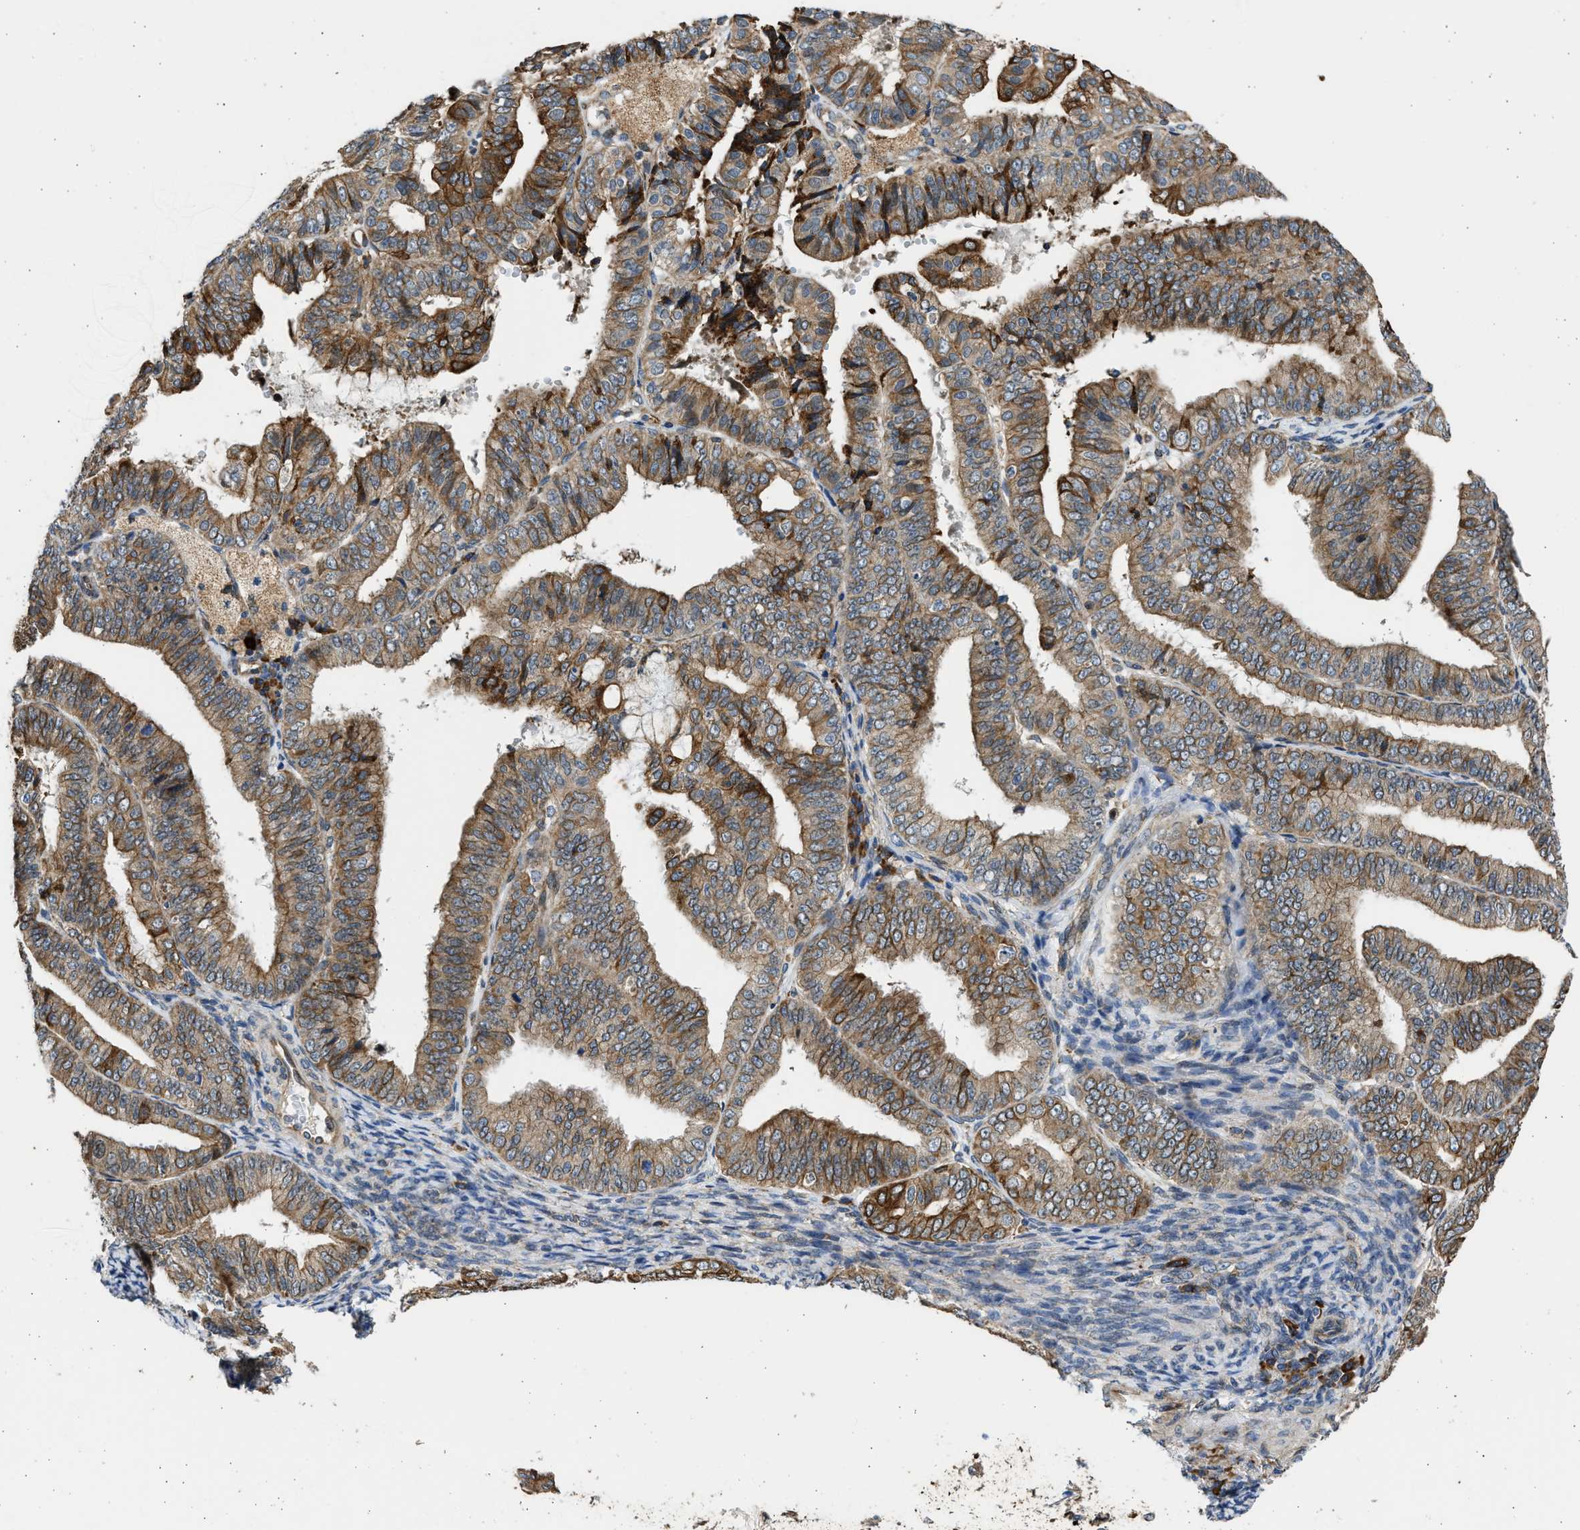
{"staining": {"intensity": "strong", "quantity": ">75%", "location": "cytoplasmic/membranous"}, "tissue": "endometrial cancer", "cell_type": "Tumor cells", "image_type": "cancer", "snomed": [{"axis": "morphology", "description": "Adenocarcinoma, NOS"}, {"axis": "topography", "description": "Endometrium"}], "caption": "Immunohistochemistry (DAB) staining of endometrial cancer shows strong cytoplasmic/membranous protein positivity in approximately >75% of tumor cells.", "gene": "PLD2", "patient": {"sex": "female", "age": 63}}